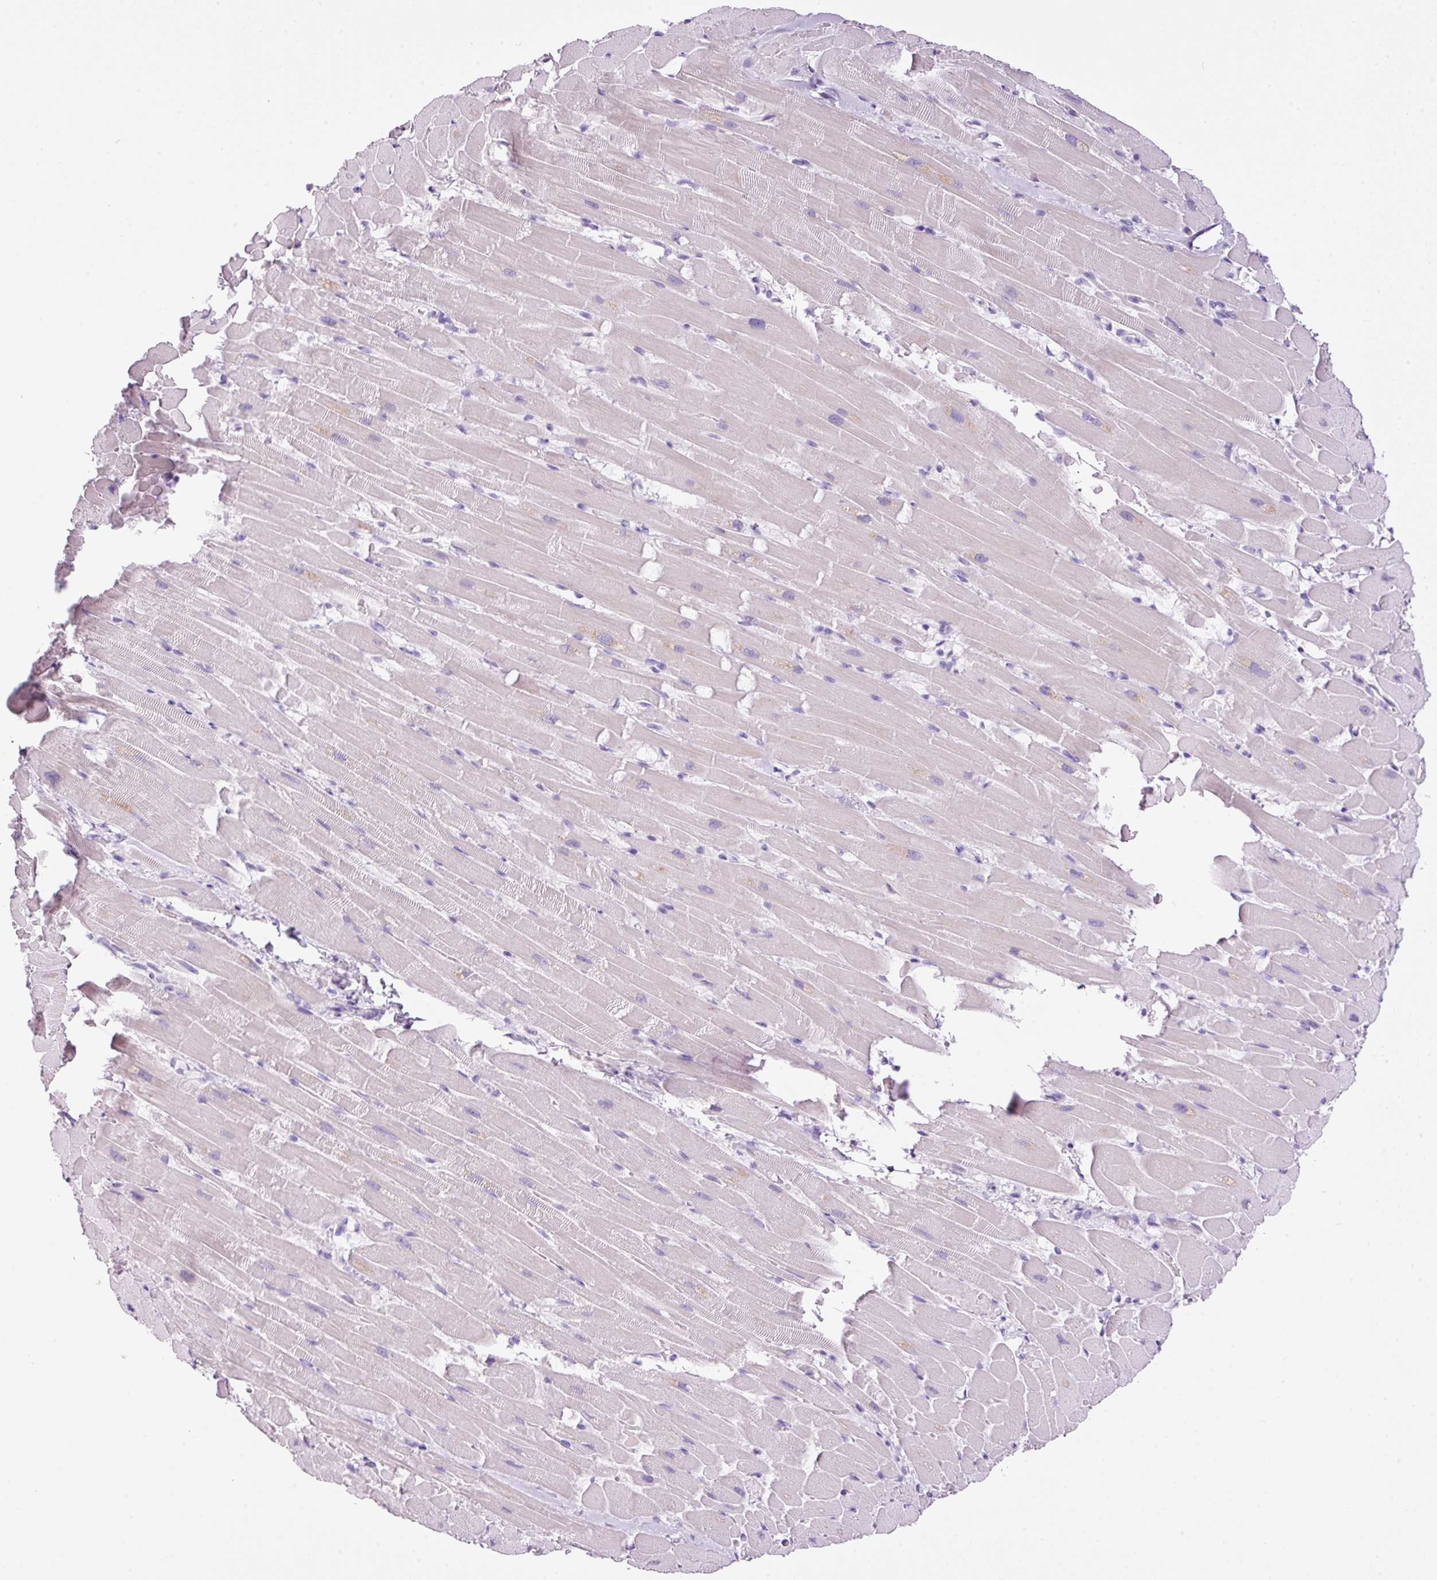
{"staining": {"intensity": "negative", "quantity": "none", "location": "none"}, "tissue": "heart muscle", "cell_type": "Cardiomyocytes", "image_type": "normal", "snomed": [{"axis": "morphology", "description": "Normal tissue, NOS"}, {"axis": "topography", "description": "Heart"}], "caption": "IHC histopathology image of benign human heart muscle stained for a protein (brown), which shows no staining in cardiomyocytes.", "gene": "BSND", "patient": {"sex": "male", "age": 37}}